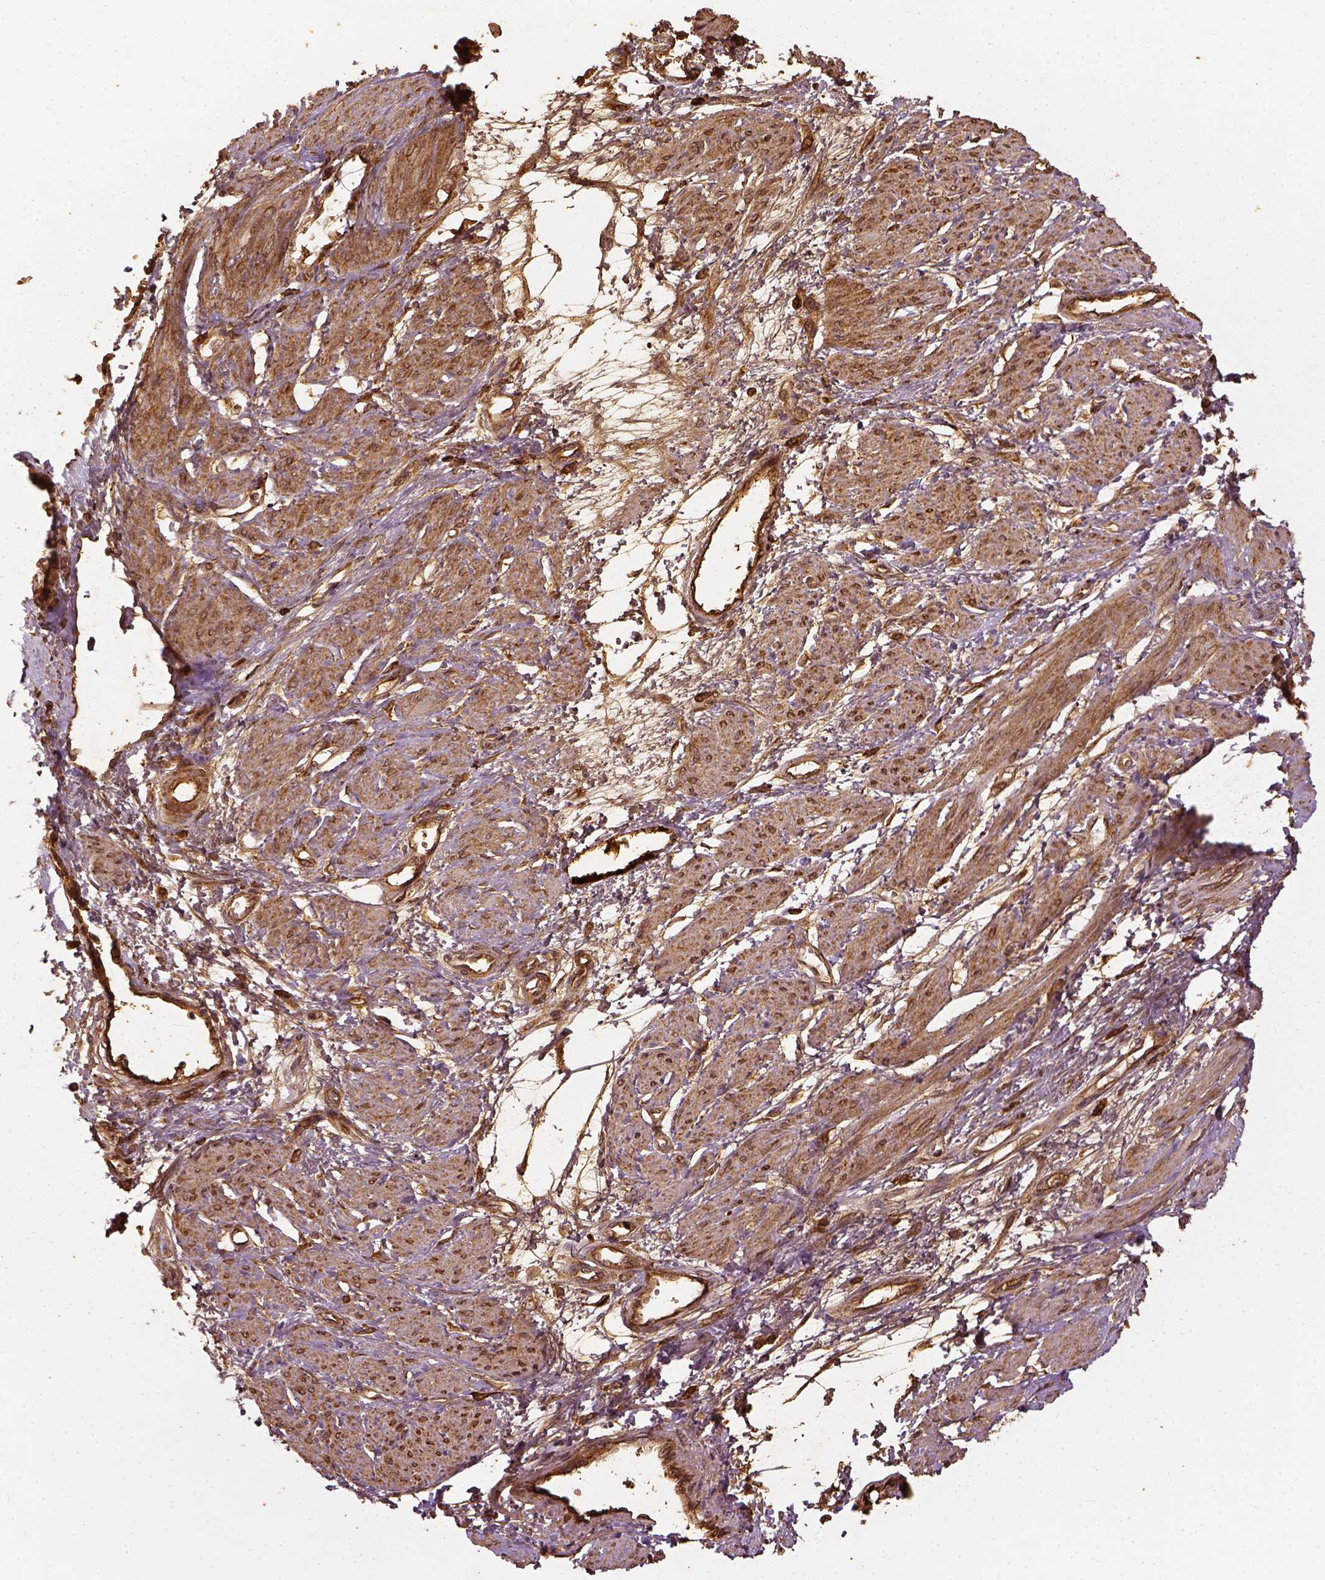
{"staining": {"intensity": "moderate", "quantity": "25%-75%", "location": "cytoplasmic/membranous,nuclear"}, "tissue": "smooth muscle", "cell_type": "Smooth muscle cells", "image_type": "normal", "snomed": [{"axis": "morphology", "description": "Normal tissue, NOS"}, {"axis": "topography", "description": "Smooth muscle"}, {"axis": "topography", "description": "Uterus"}], "caption": "High-power microscopy captured an immunohistochemistry micrograph of benign smooth muscle, revealing moderate cytoplasmic/membranous,nuclear staining in approximately 25%-75% of smooth muscle cells. (IHC, brightfield microscopy, high magnification).", "gene": "VEGFA", "patient": {"sex": "female", "age": 39}}